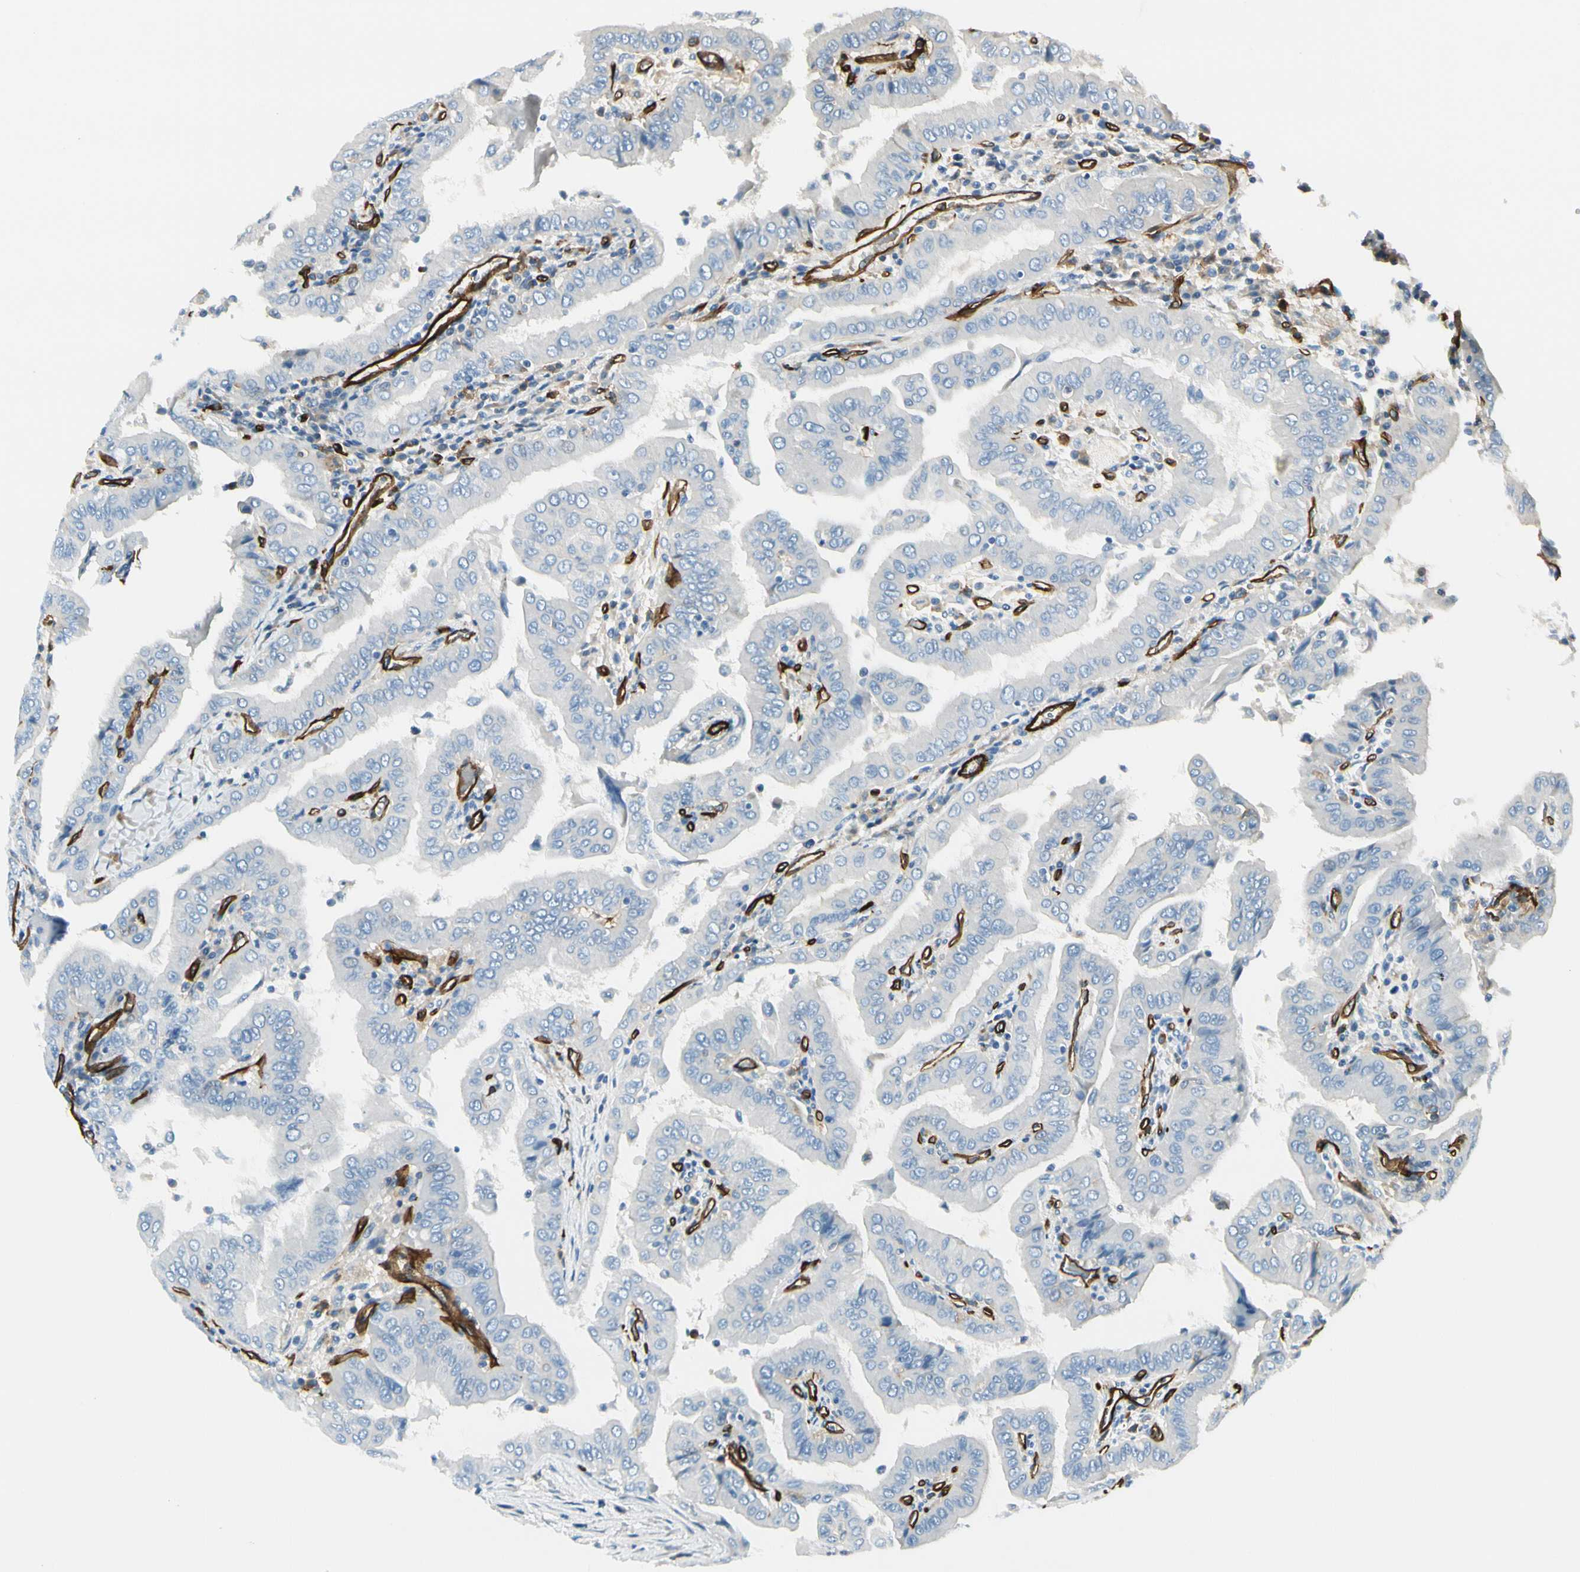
{"staining": {"intensity": "negative", "quantity": "none", "location": "none"}, "tissue": "thyroid cancer", "cell_type": "Tumor cells", "image_type": "cancer", "snomed": [{"axis": "morphology", "description": "Papillary adenocarcinoma, NOS"}, {"axis": "topography", "description": "Thyroid gland"}], "caption": "Human thyroid cancer stained for a protein using immunohistochemistry (IHC) exhibits no staining in tumor cells.", "gene": "CD93", "patient": {"sex": "male", "age": 33}}